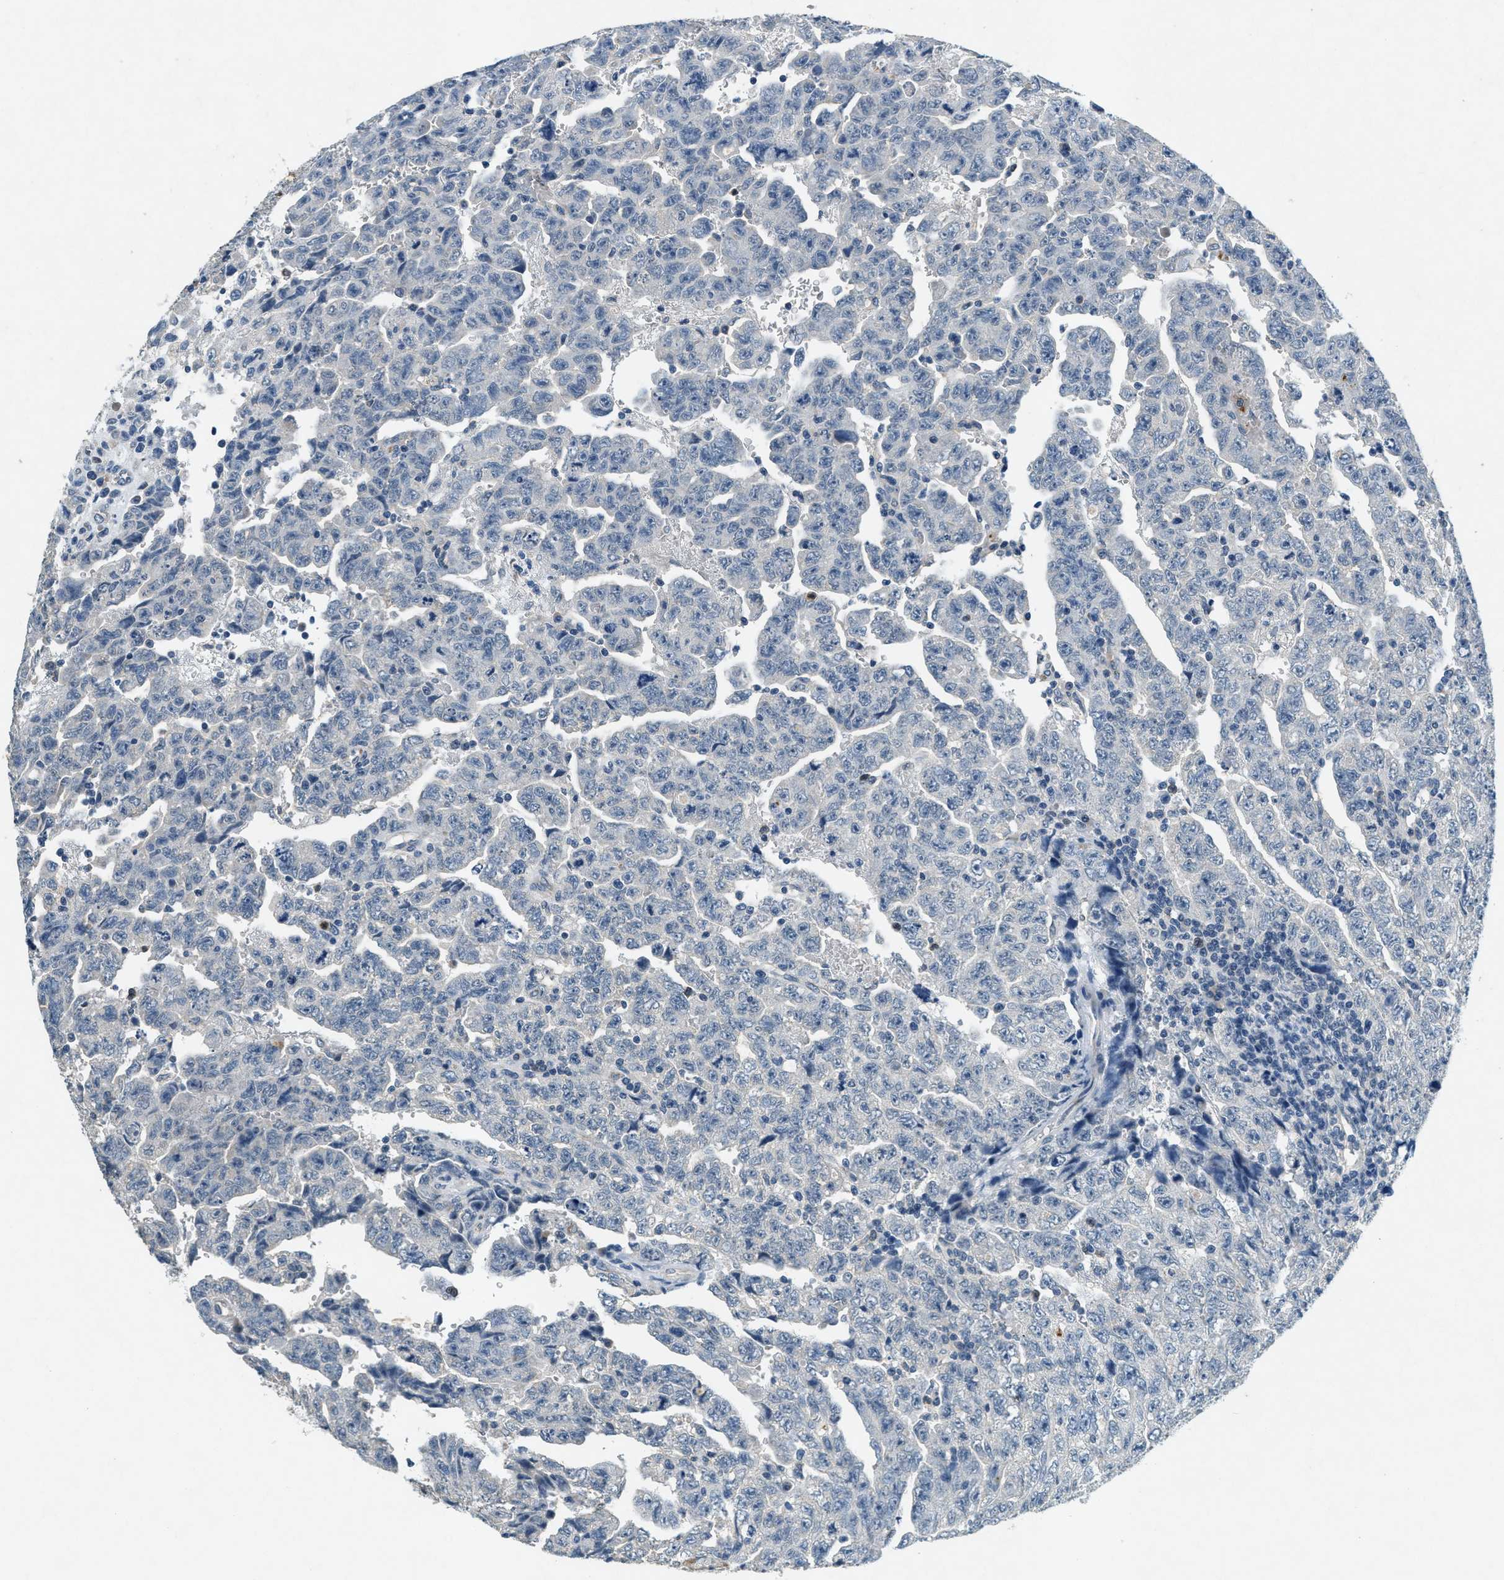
{"staining": {"intensity": "negative", "quantity": "none", "location": "none"}, "tissue": "testis cancer", "cell_type": "Tumor cells", "image_type": "cancer", "snomed": [{"axis": "morphology", "description": "Carcinoma, Embryonal, NOS"}, {"axis": "topography", "description": "Testis"}], "caption": "Micrograph shows no significant protein positivity in tumor cells of embryonal carcinoma (testis).", "gene": "RAB3D", "patient": {"sex": "male", "age": 28}}